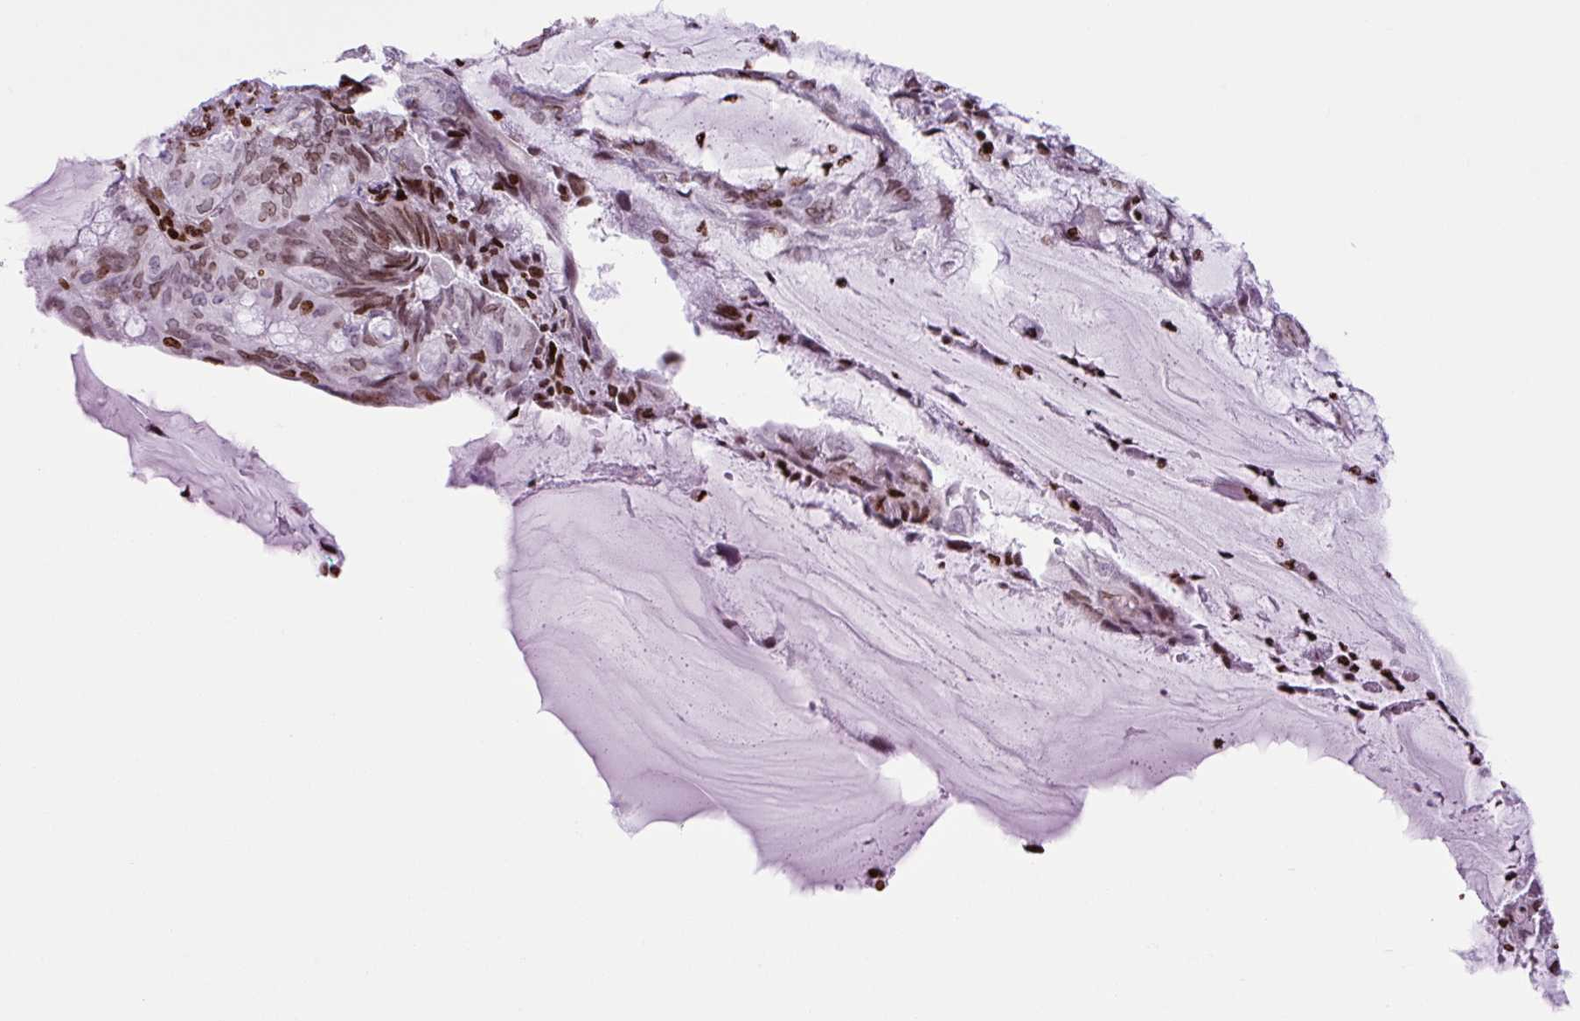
{"staining": {"intensity": "strong", "quantity": "<25%", "location": "nuclear"}, "tissue": "endometrial cancer", "cell_type": "Tumor cells", "image_type": "cancer", "snomed": [{"axis": "morphology", "description": "Adenocarcinoma, NOS"}, {"axis": "topography", "description": "Endometrium"}], "caption": "Strong nuclear positivity for a protein is seen in approximately <25% of tumor cells of adenocarcinoma (endometrial) using immunohistochemistry (IHC).", "gene": "H1-3", "patient": {"sex": "female", "age": 81}}